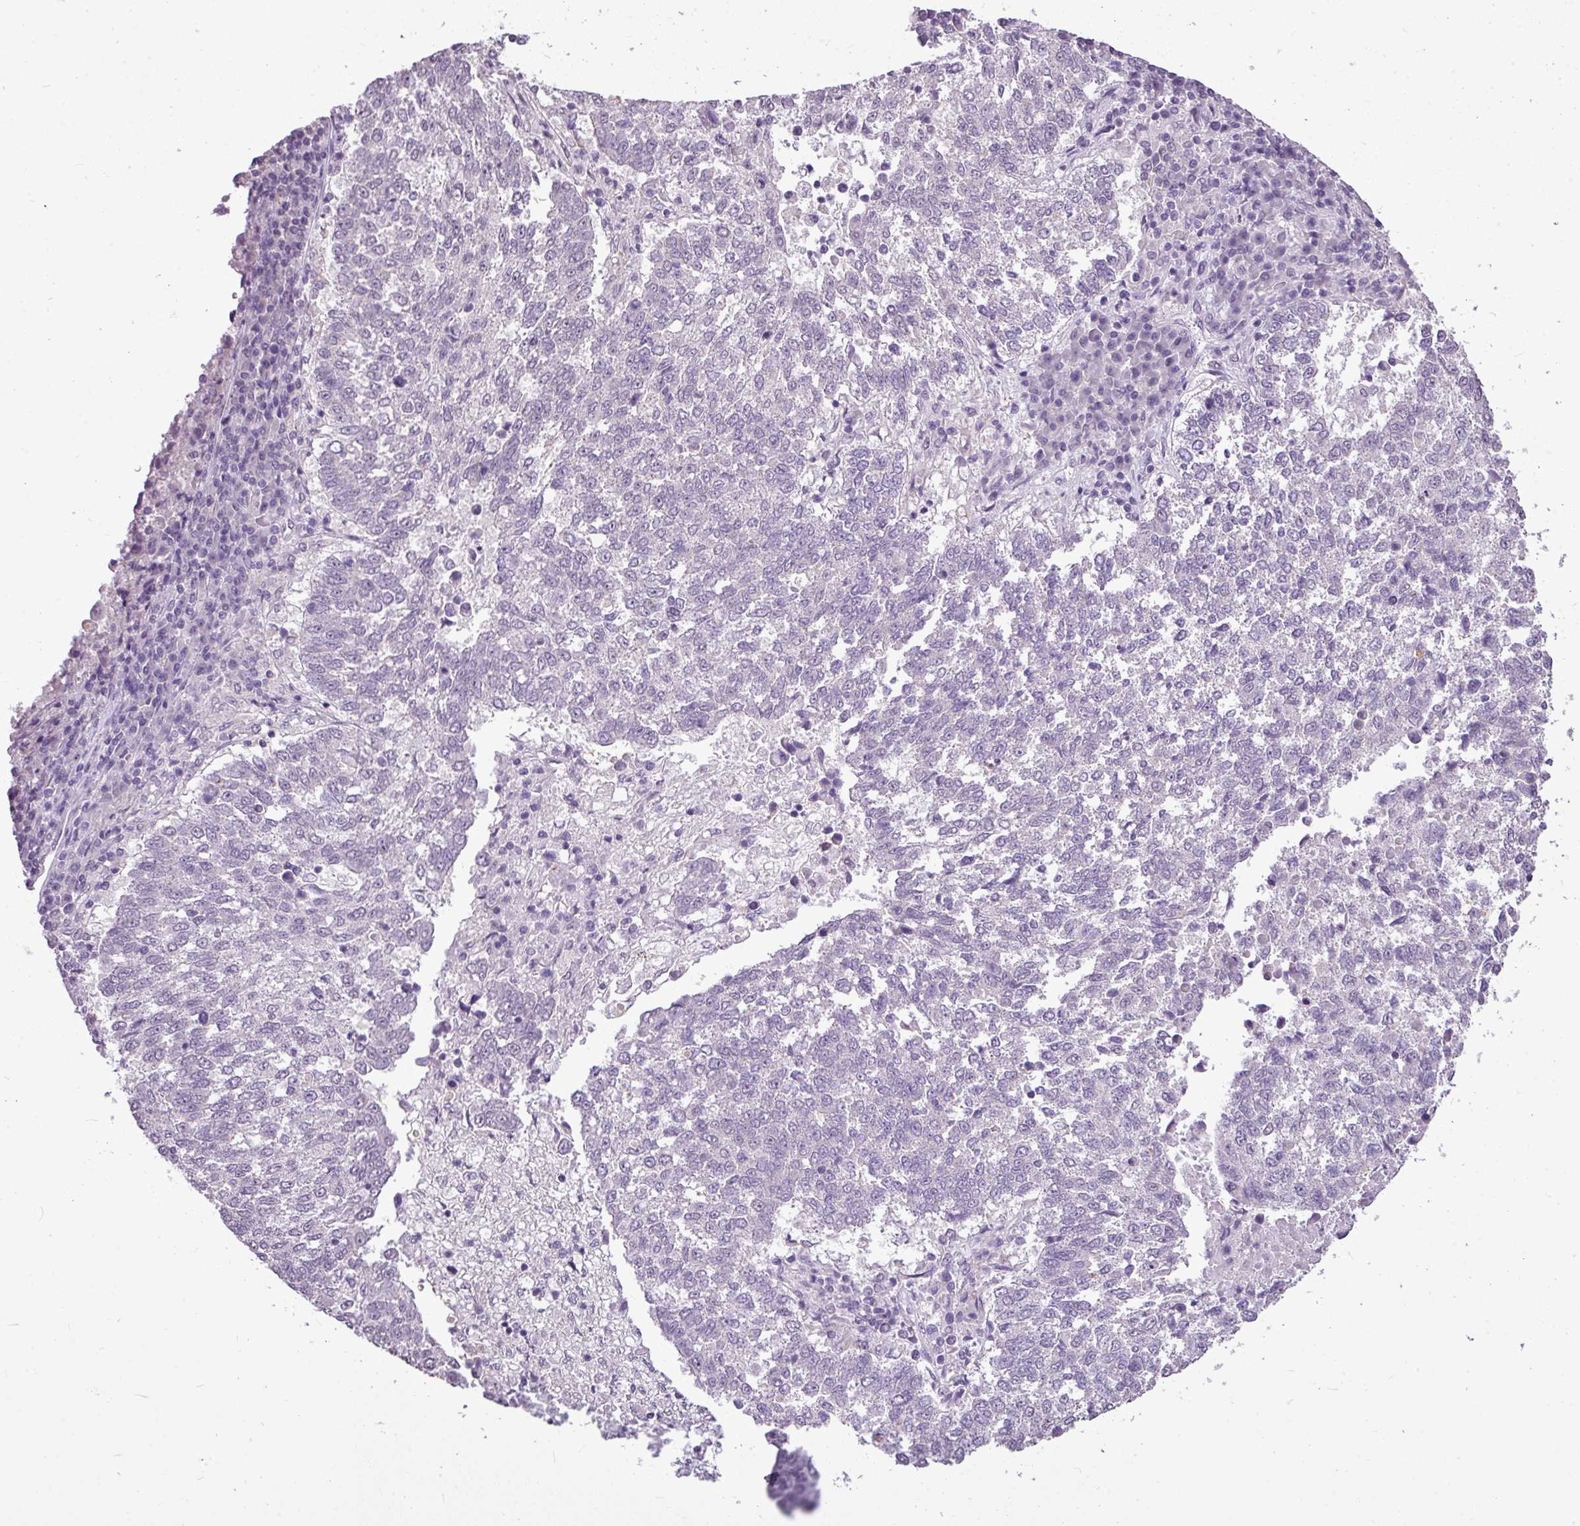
{"staining": {"intensity": "negative", "quantity": "none", "location": "none"}, "tissue": "lung cancer", "cell_type": "Tumor cells", "image_type": "cancer", "snomed": [{"axis": "morphology", "description": "Squamous cell carcinoma, NOS"}, {"axis": "topography", "description": "Lung"}], "caption": "This is an immunohistochemistry histopathology image of lung cancer. There is no positivity in tumor cells.", "gene": "ALDH2", "patient": {"sex": "male", "age": 73}}